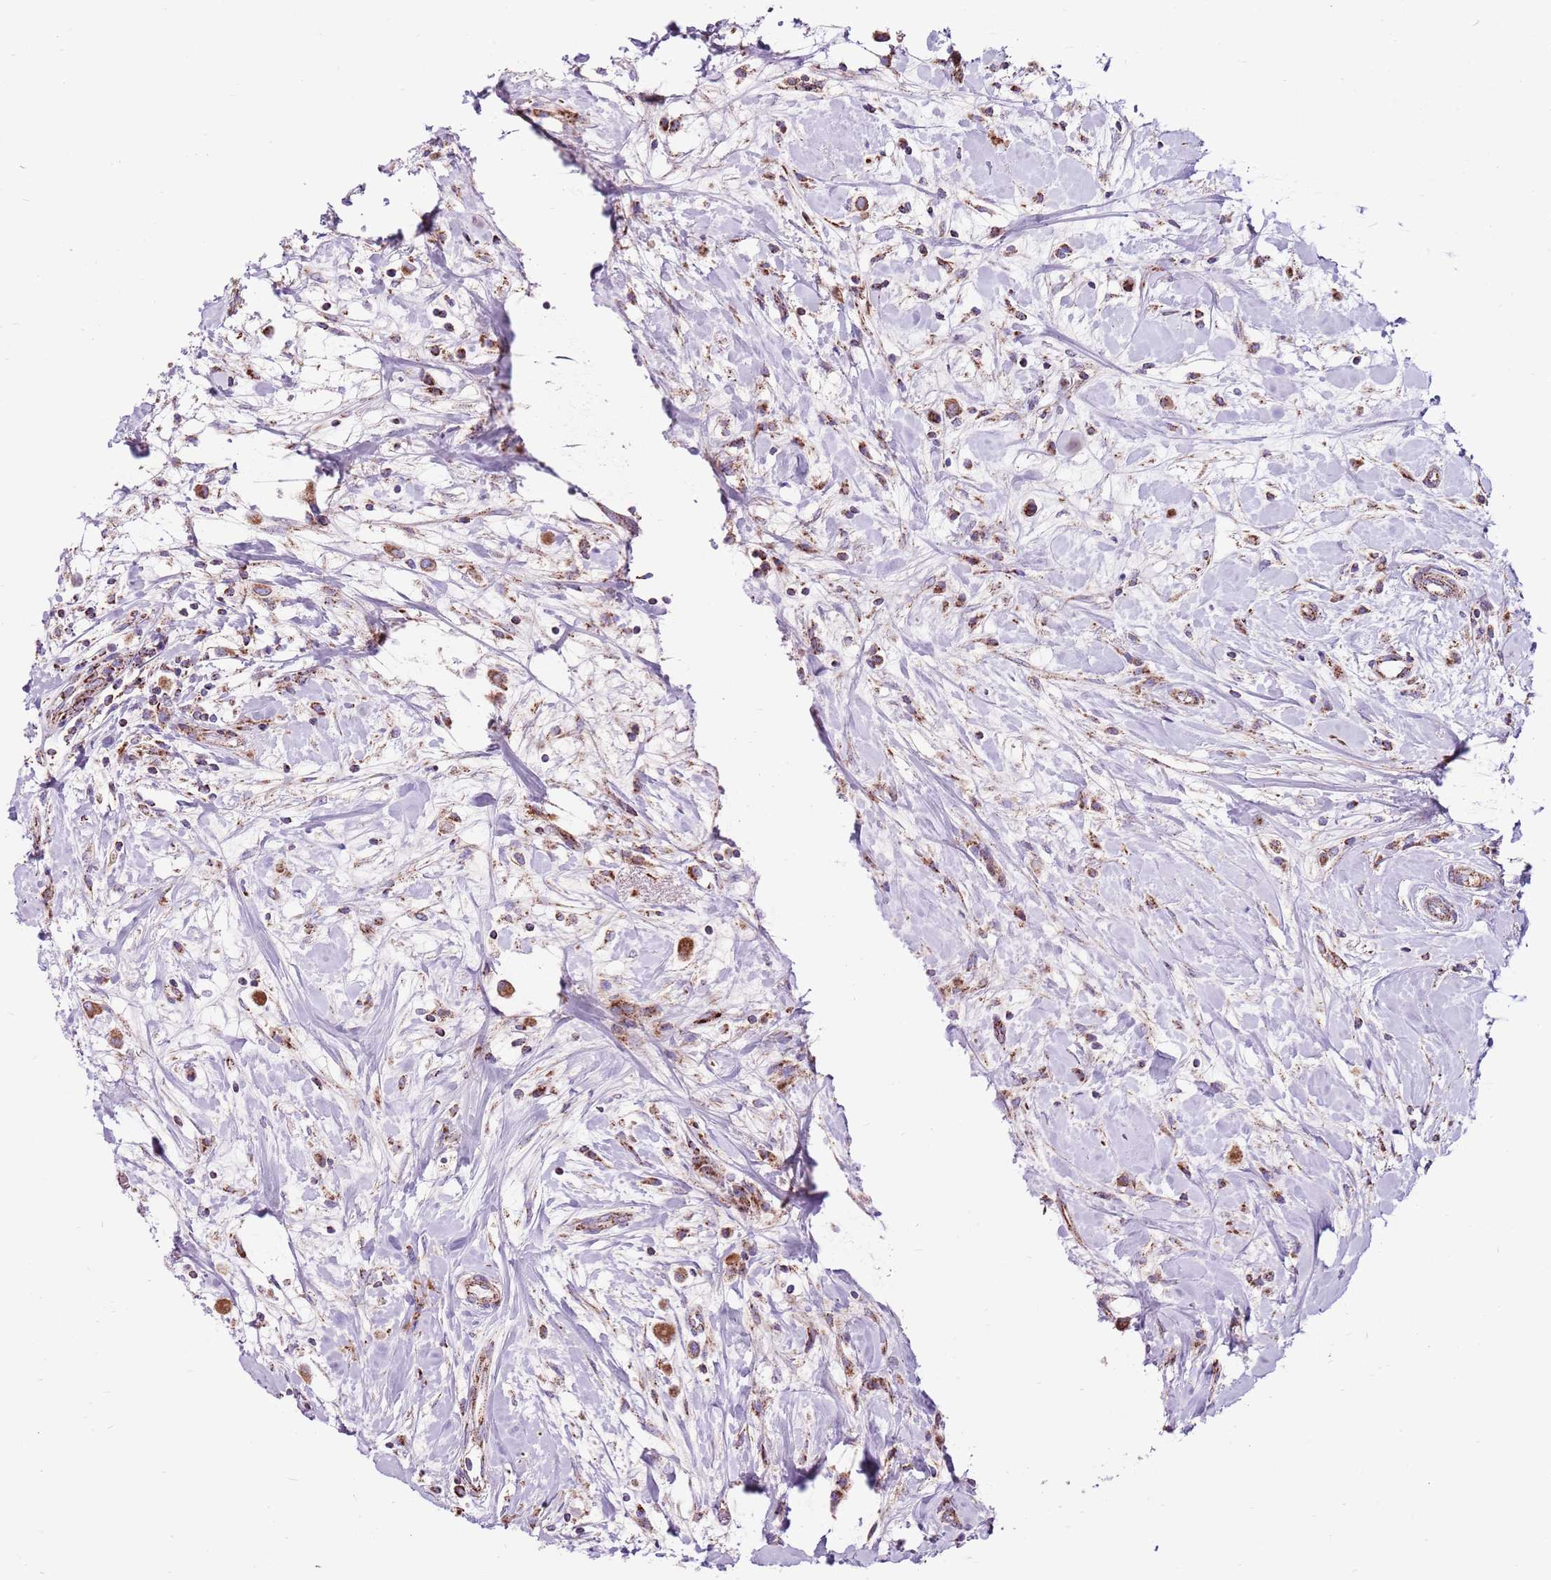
{"staining": {"intensity": "moderate", "quantity": ">75%", "location": "cytoplasmic/membranous"}, "tissue": "breast cancer", "cell_type": "Tumor cells", "image_type": "cancer", "snomed": [{"axis": "morphology", "description": "Duct carcinoma"}, {"axis": "topography", "description": "Breast"}], "caption": "This is an image of immunohistochemistry staining of breast cancer, which shows moderate positivity in the cytoplasmic/membranous of tumor cells.", "gene": "HECTD4", "patient": {"sex": "female", "age": 61}}